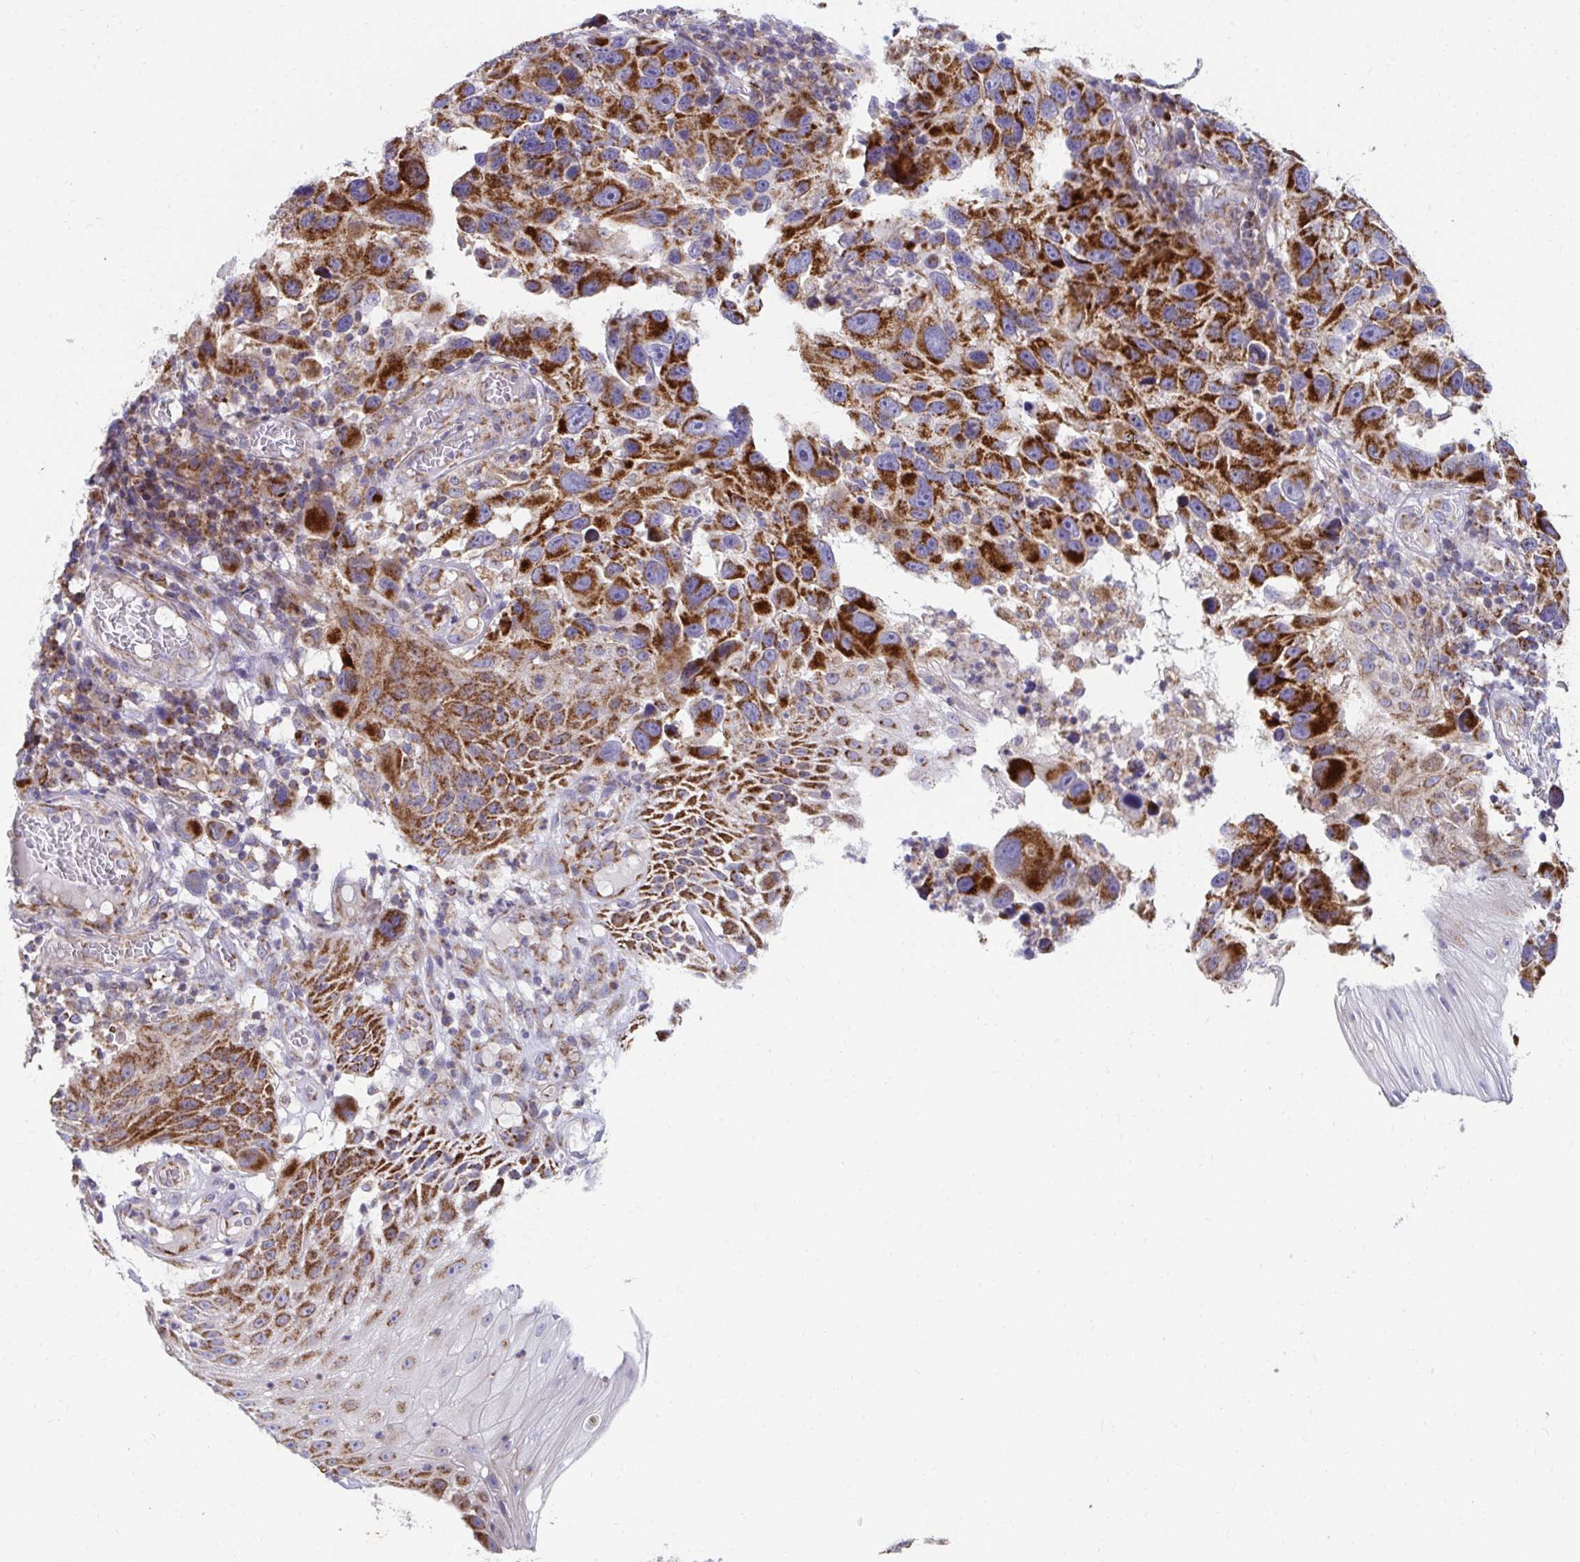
{"staining": {"intensity": "strong", "quantity": ">75%", "location": "cytoplasmic/membranous"}, "tissue": "melanoma", "cell_type": "Tumor cells", "image_type": "cancer", "snomed": [{"axis": "morphology", "description": "Malignant melanoma, NOS"}, {"axis": "topography", "description": "Skin"}], "caption": "The micrograph displays a brown stain indicating the presence of a protein in the cytoplasmic/membranous of tumor cells in melanoma. Nuclei are stained in blue.", "gene": "EXOC5", "patient": {"sex": "male", "age": 53}}